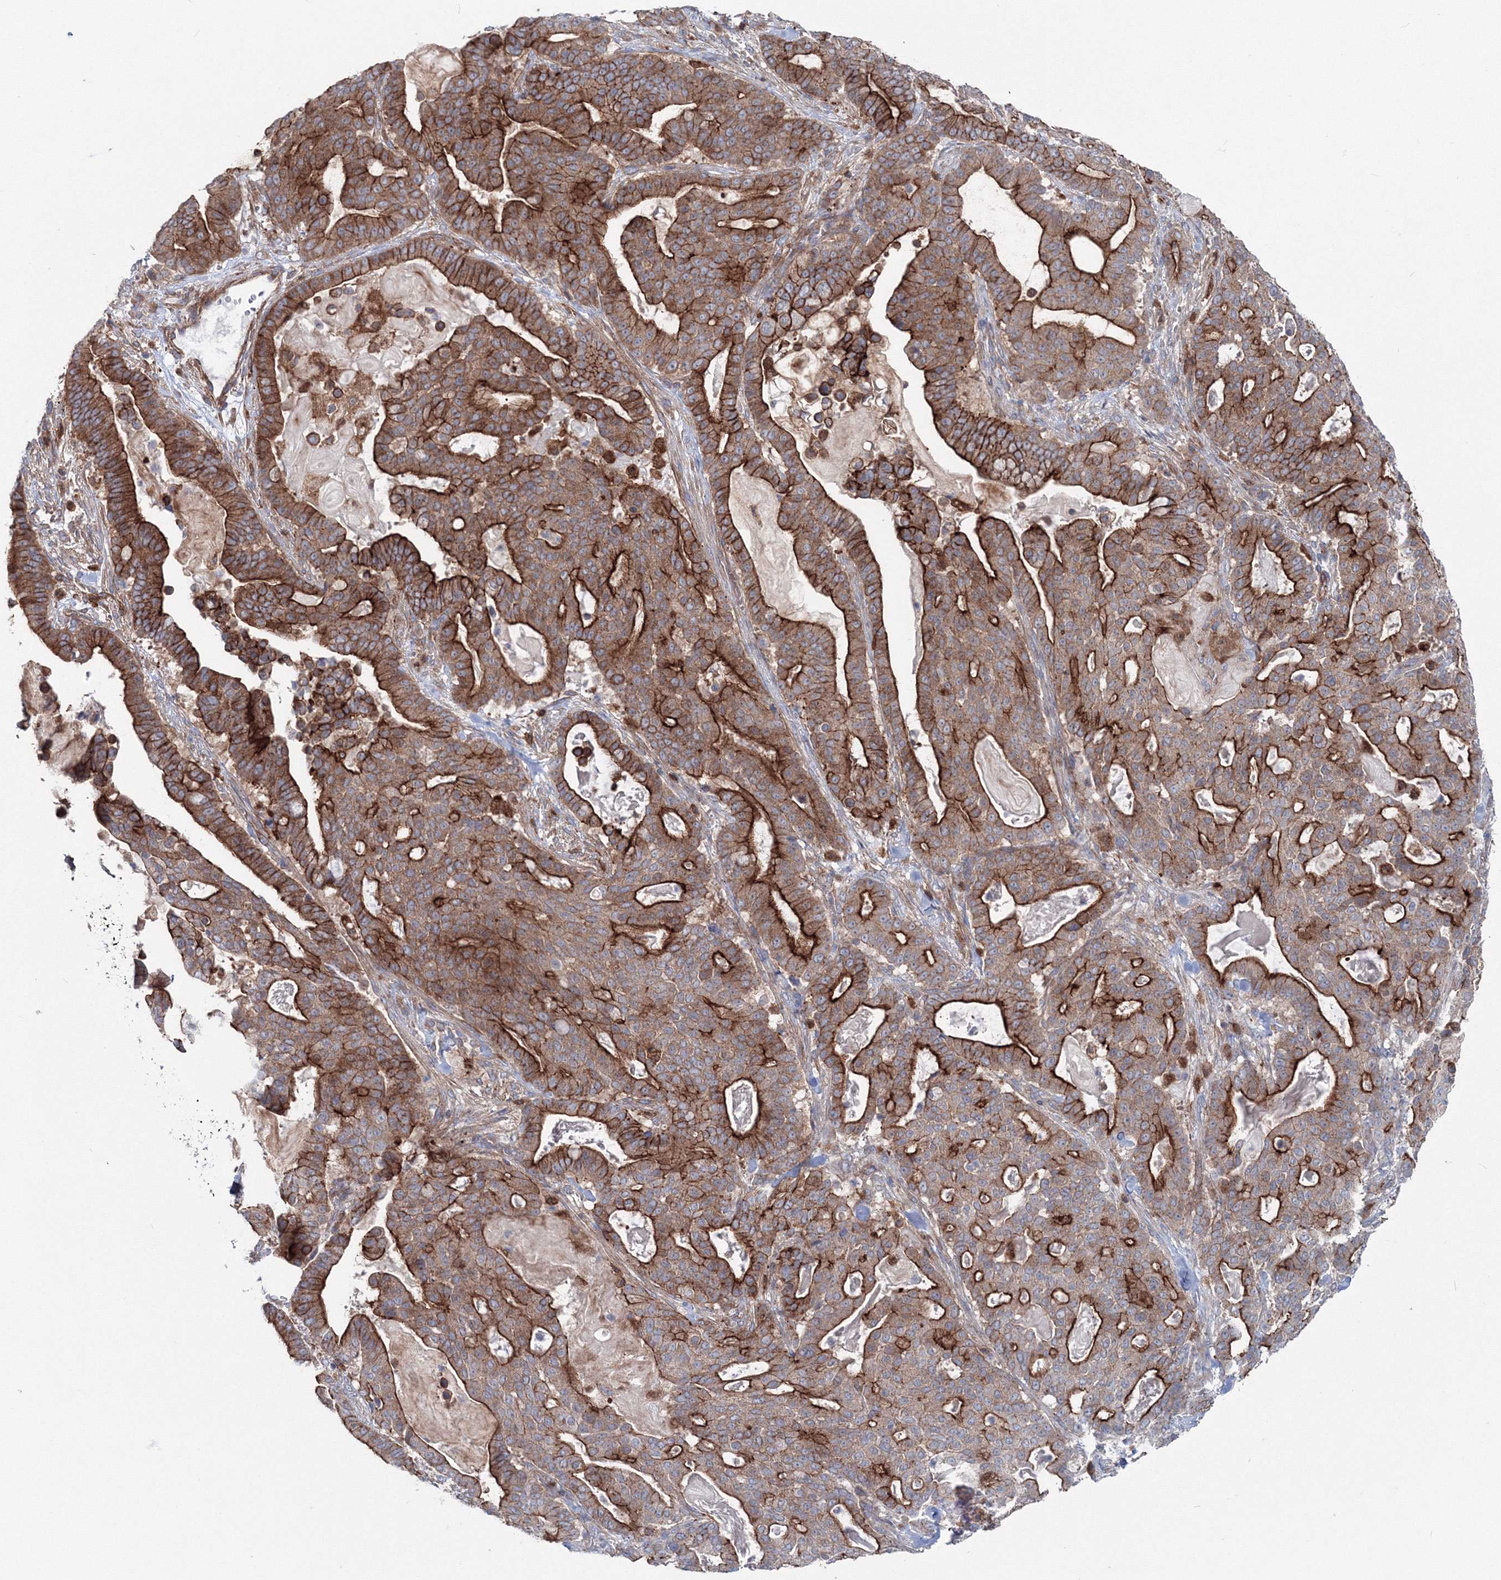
{"staining": {"intensity": "strong", "quantity": ">75%", "location": "cytoplasmic/membranous"}, "tissue": "pancreatic cancer", "cell_type": "Tumor cells", "image_type": "cancer", "snomed": [{"axis": "morphology", "description": "Adenocarcinoma, NOS"}, {"axis": "topography", "description": "Pancreas"}], "caption": "The photomicrograph reveals staining of pancreatic adenocarcinoma, revealing strong cytoplasmic/membranous protein positivity (brown color) within tumor cells.", "gene": "GGA2", "patient": {"sex": "male", "age": 63}}